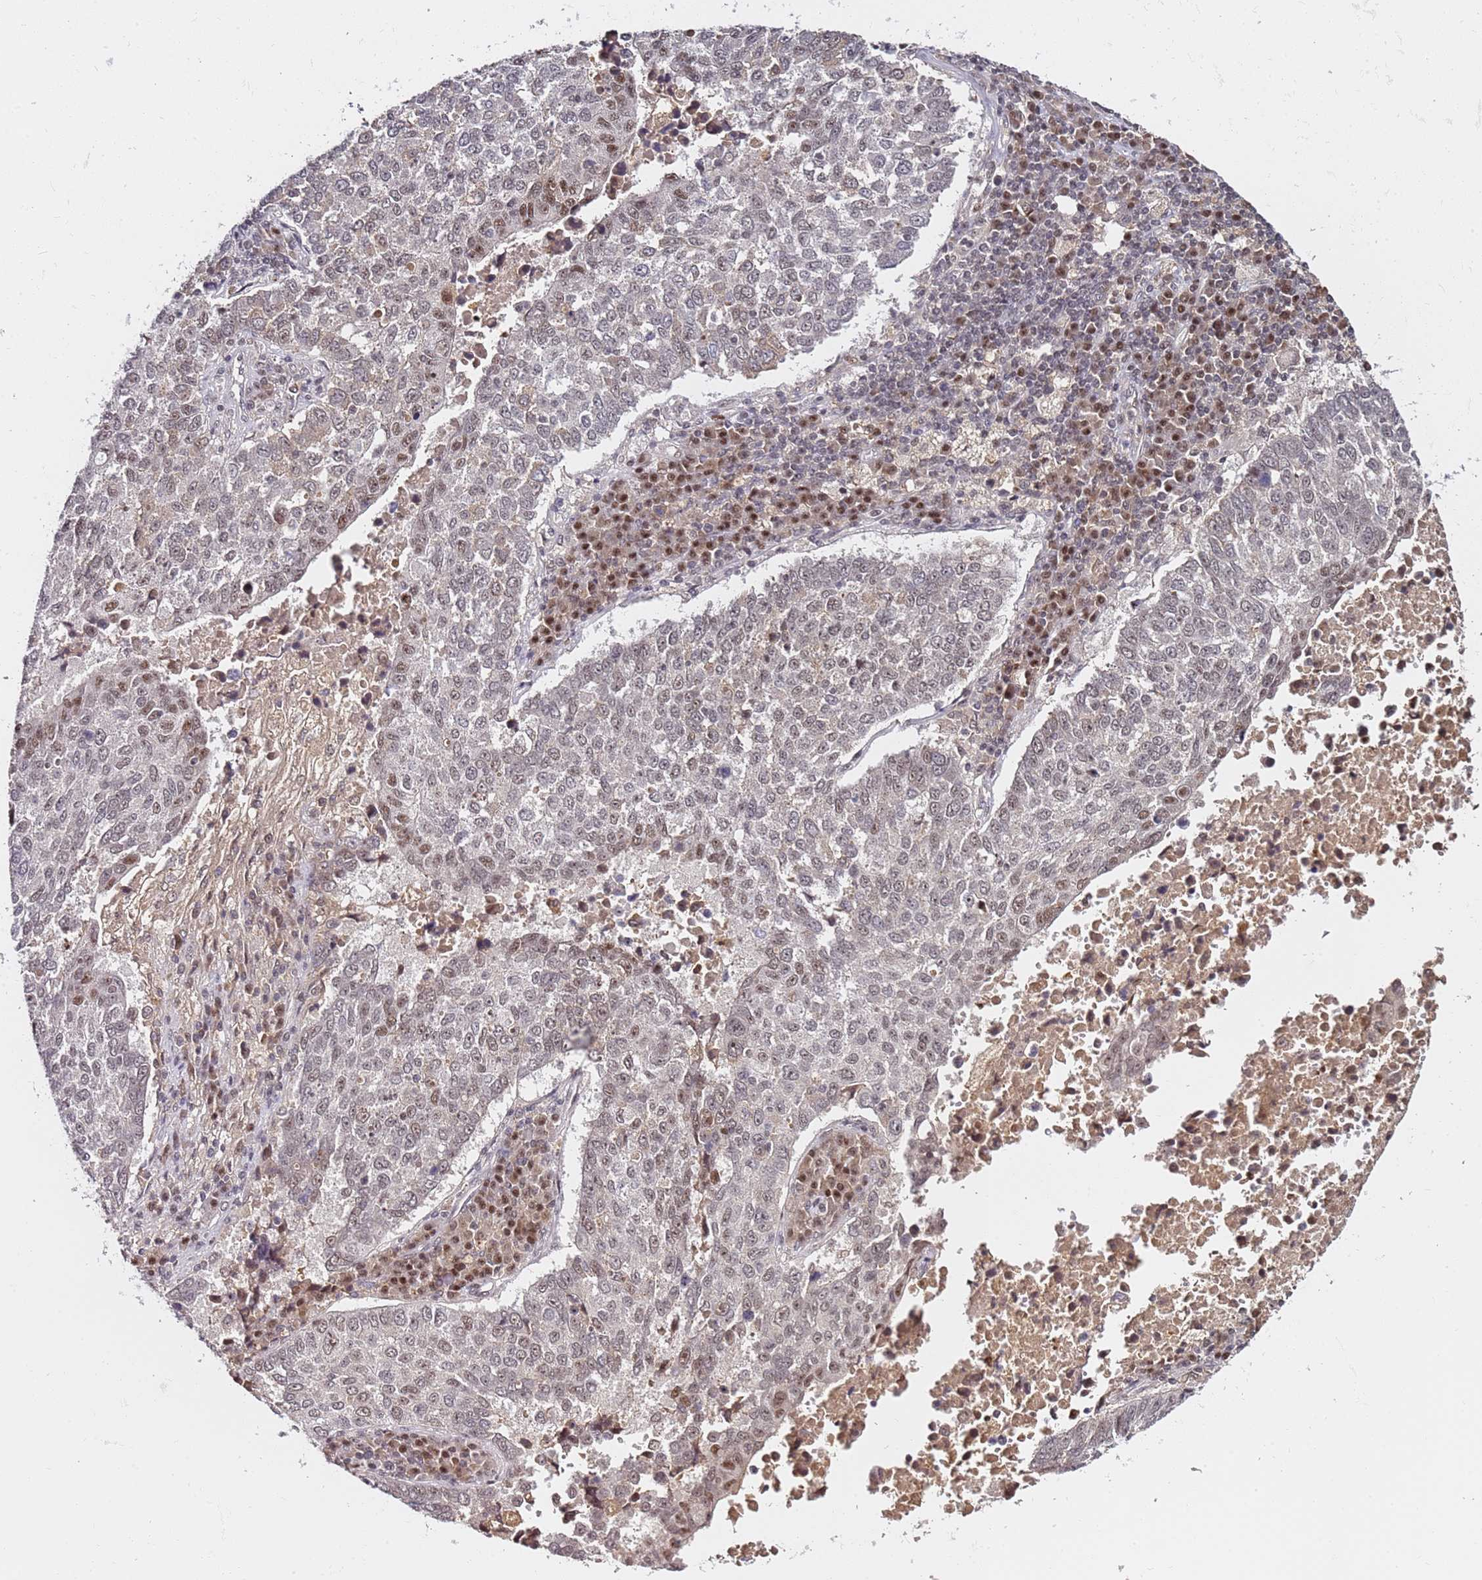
{"staining": {"intensity": "moderate", "quantity": ">75%", "location": "nuclear"}, "tissue": "lung cancer", "cell_type": "Tumor cells", "image_type": "cancer", "snomed": [{"axis": "morphology", "description": "Squamous cell carcinoma, NOS"}, {"axis": "topography", "description": "Lung"}], "caption": "Moderate nuclear protein positivity is identified in about >75% of tumor cells in squamous cell carcinoma (lung). (DAB (3,3'-diaminobenzidine) IHC with brightfield microscopy, high magnification).", "gene": "FCF1", "patient": {"sex": "male", "age": 73}}